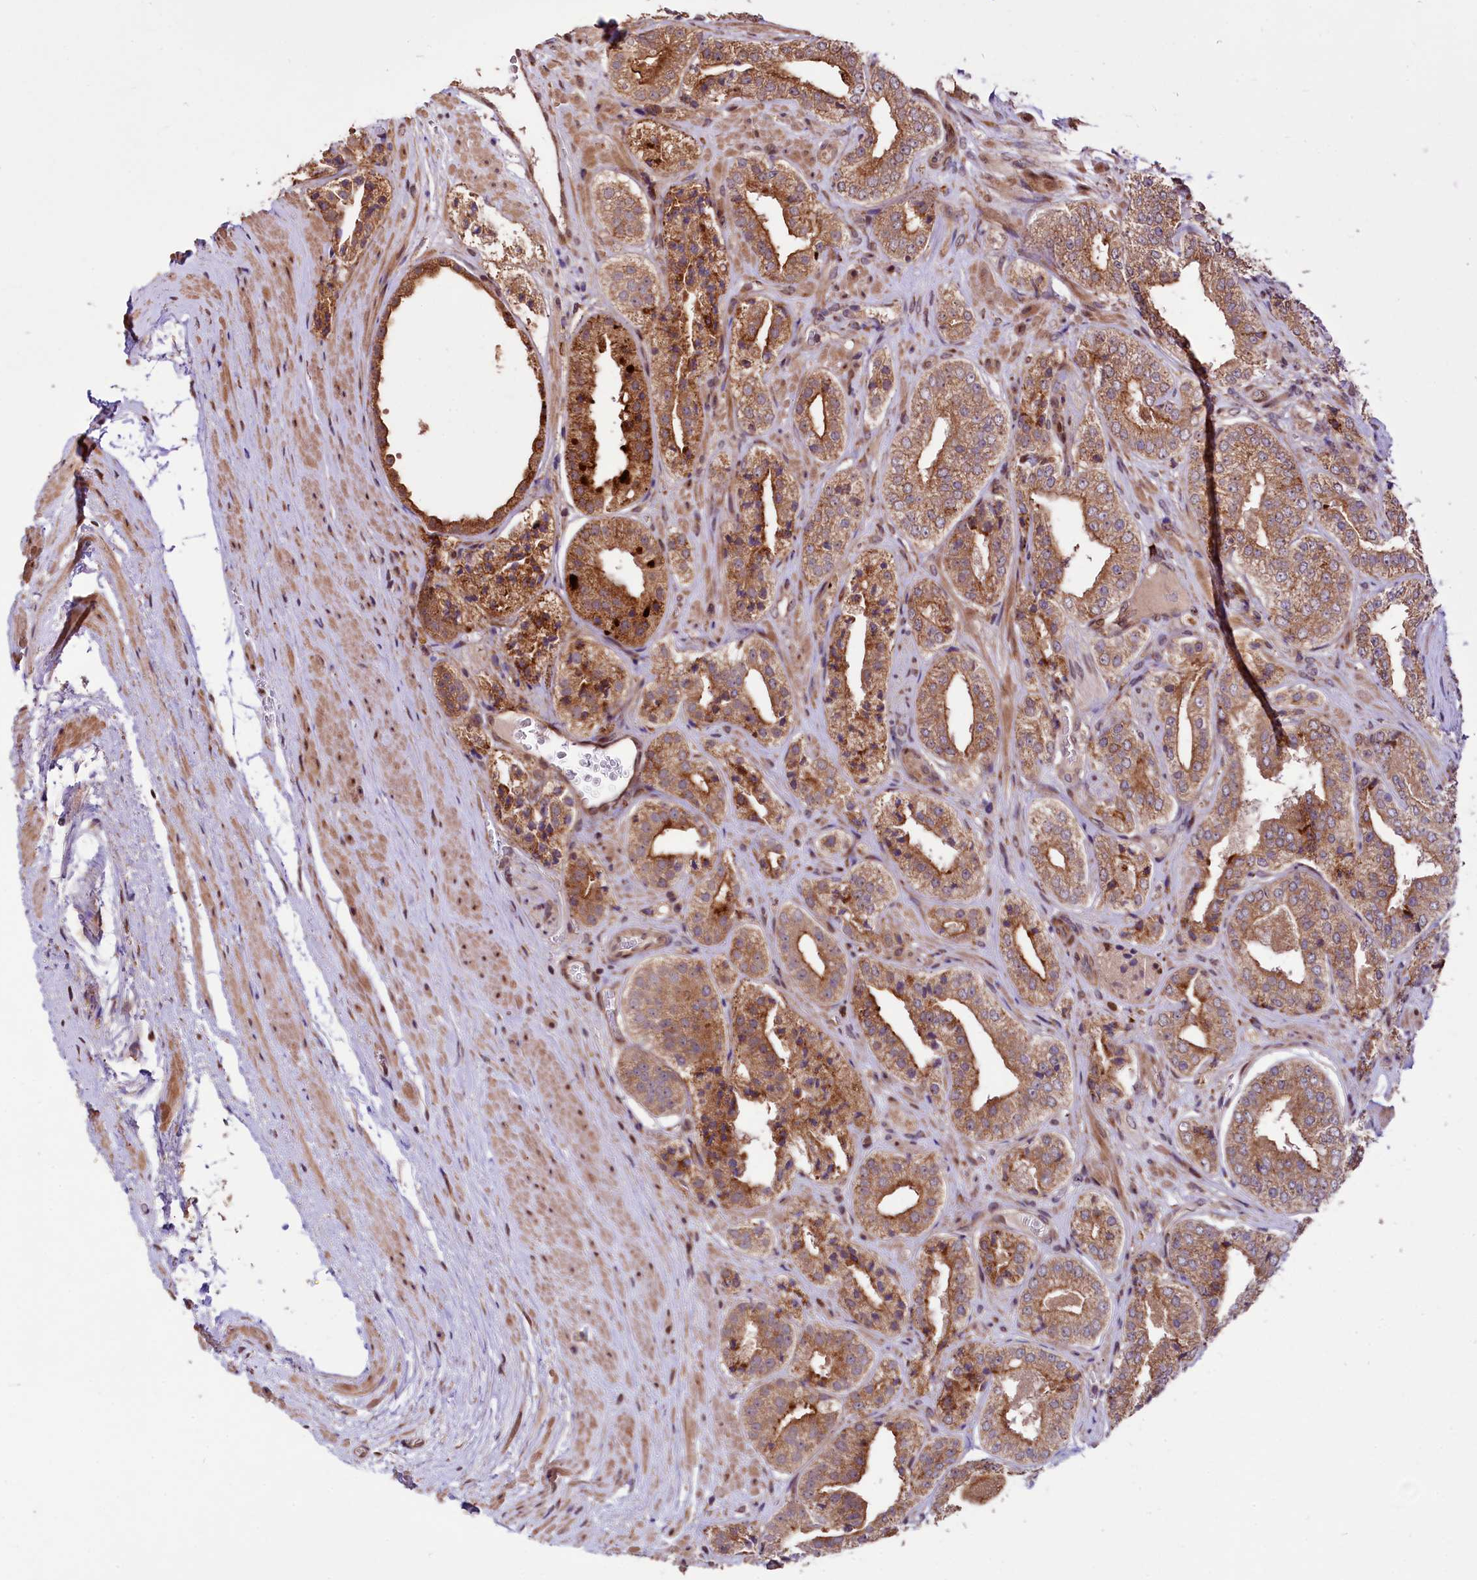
{"staining": {"intensity": "moderate", "quantity": ">75%", "location": "cytoplasmic/membranous"}, "tissue": "prostate cancer", "cell_type": "Tumor cells", "image_type": "cancer", "snomed": [{"axis": "morphology", "description": "Adenocarcinoma, High grade"}, {"axis": "topography", "description": "Prostate"}], "caption": "This is a micrograph of immunohistochemistry (IHC) staining of prostate cancer (high-grade adenocarcinoma), which shows moderate staining in the cytoplasmic/membranous of tumor cells.", "gene": "C5orf15", "patient": {"sex": "male", "age": 71}}